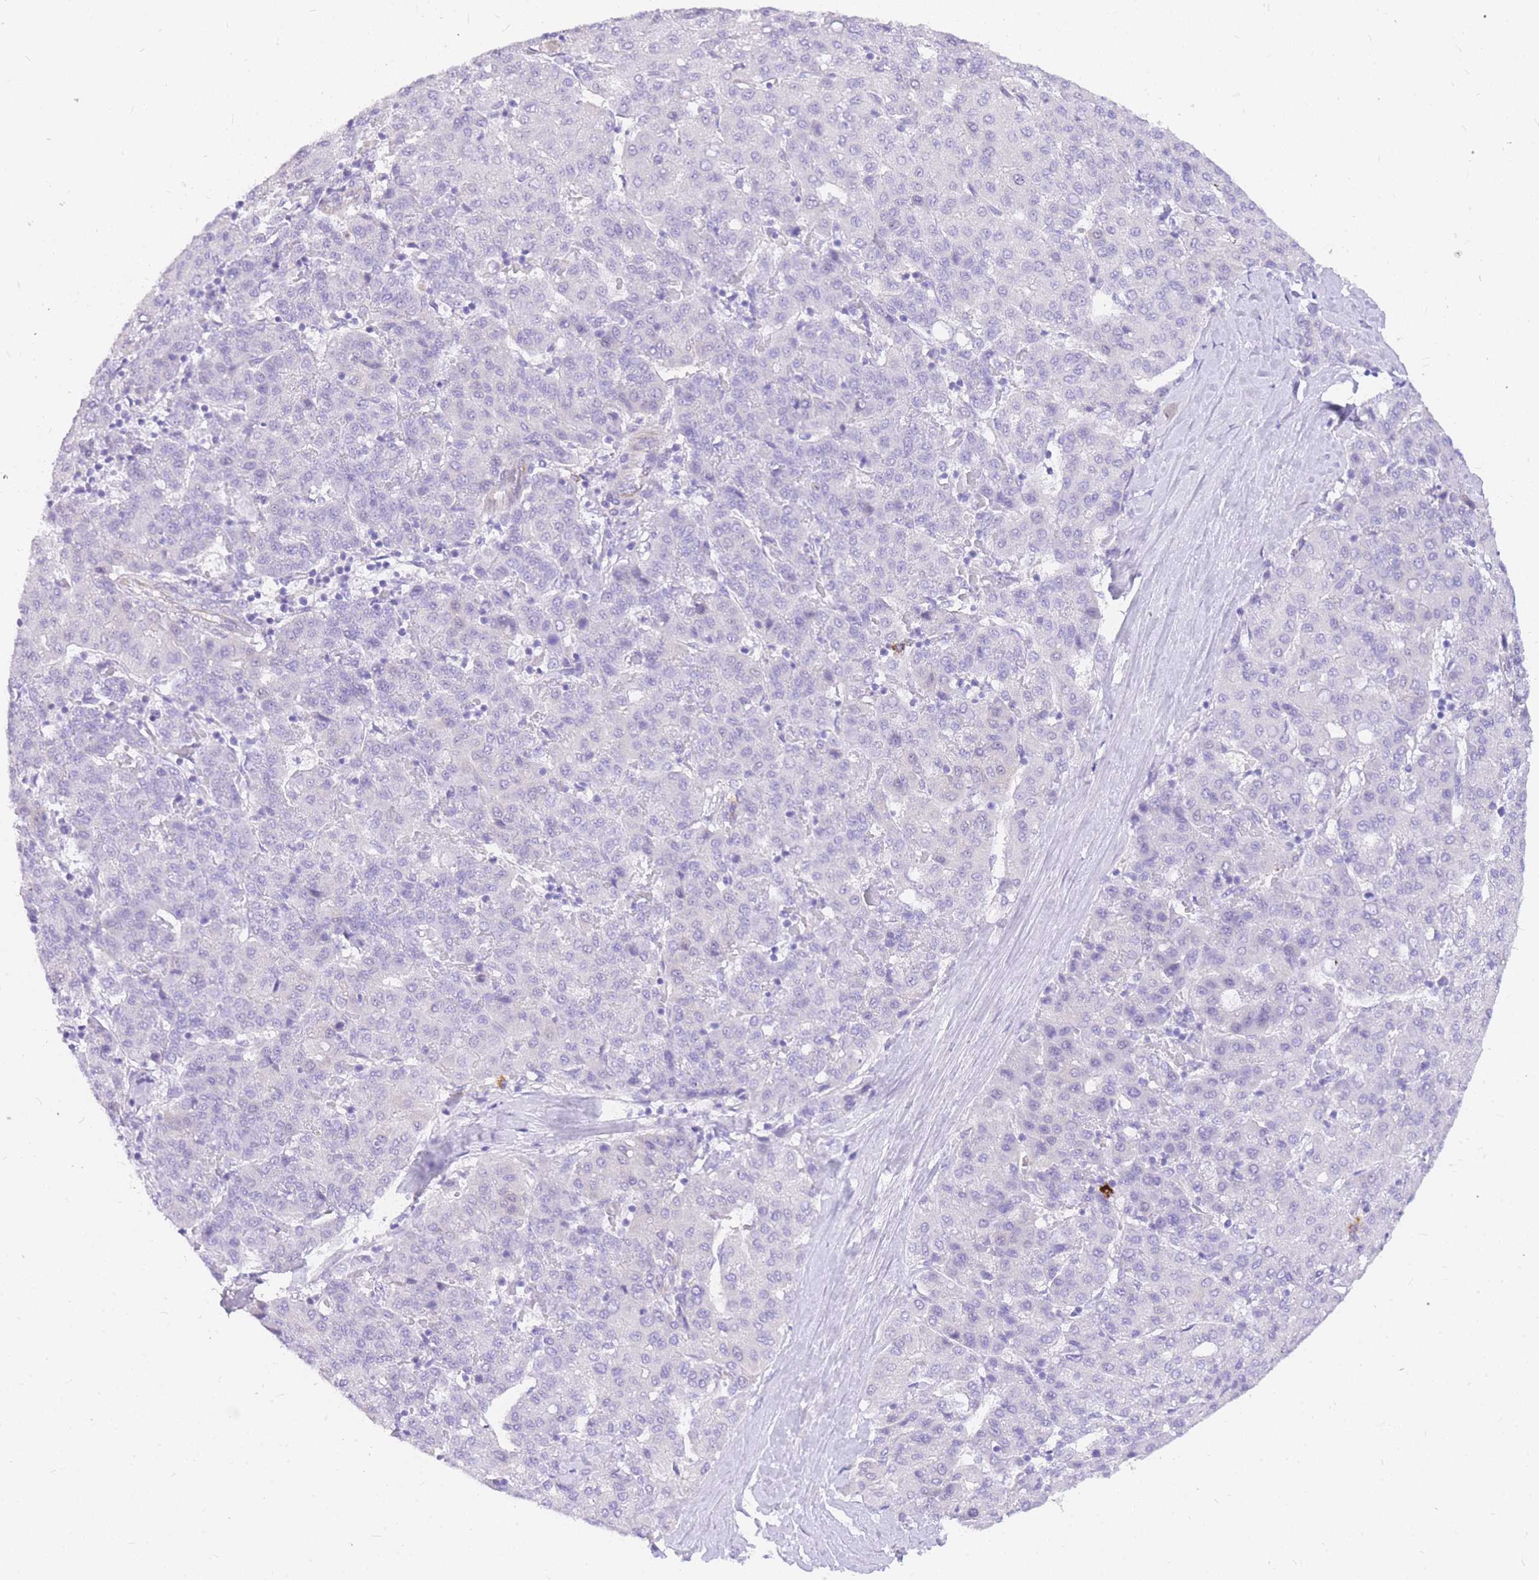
{"staining": {"intensity": "negative", "quantity": "none", "location": "none"}, "tissue": "liver cancer", "cell_type": "Tumor cells", "image_type": "cancer", "snomed": [{"axis": "morphology", "description": "Carcinoma, Hepatocellular, NOS"}, {"axis": "topography", "description": "Liver"}], "caption": "Micrograph shows no significant protein staining in tumor cells of liver cancer. (Stains: DAB (3,3'-diaminobenzidine) IHC with hematoxylin counter stain, Microscopy: brightfield microscopy at high magnification).", "gene": "SRSF12", "patient": {"sex": "male", "age": 65}}